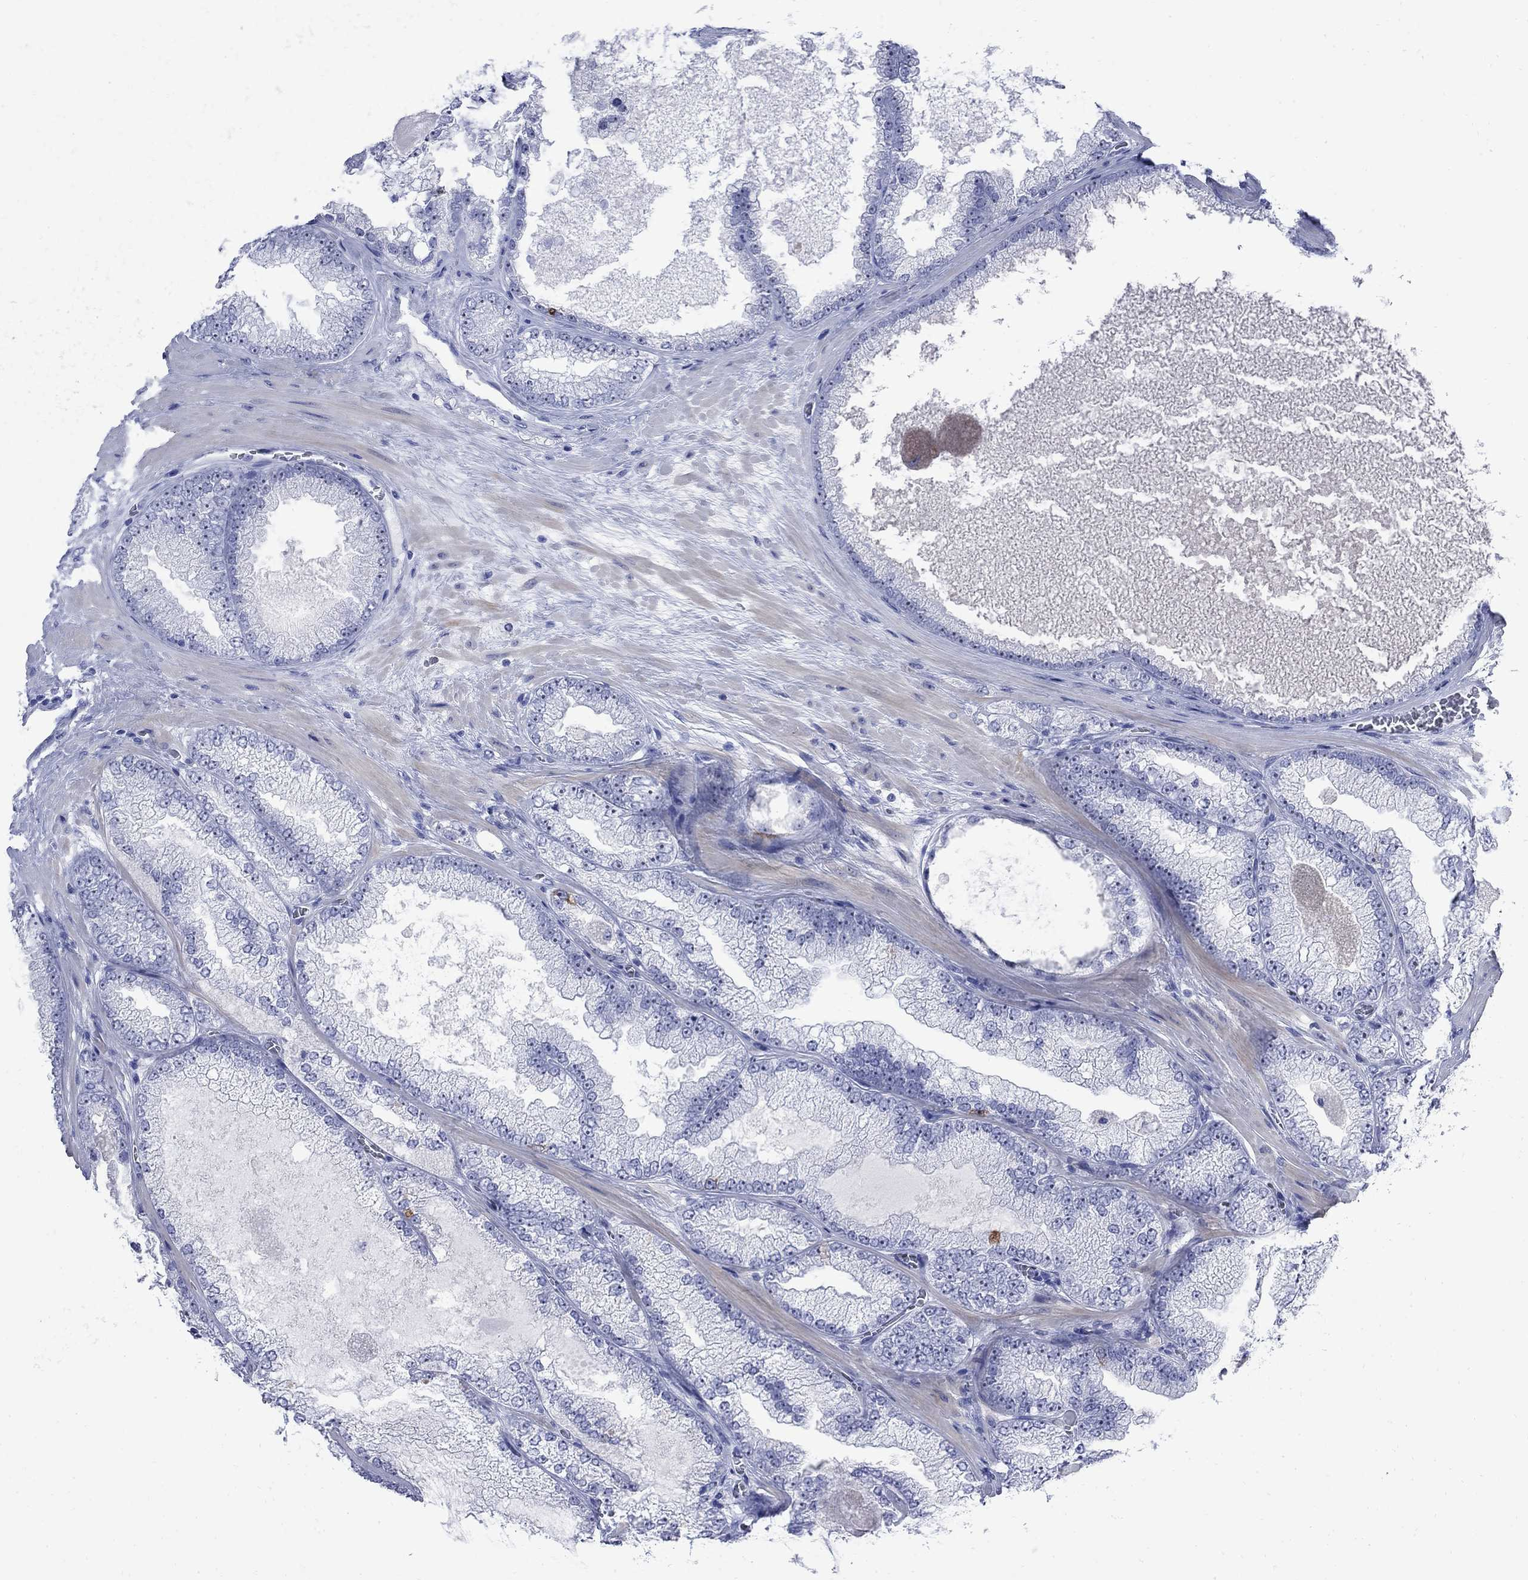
{"staining": {"intensity": "strong", "quantity": "<25%", "location": "cytoplasmic/membranous"}, "tissue": "prostate cancer", "cell_type": "Tumor cells", "image_type": "cancer", "snomed": [{"axis": "morphology", "description": "Adenocarcinoma, Low grade"}, {"axis": "topography", "description": "Prostate"}], "caption": "The histopathology image demonstrates staining of low-grade adenocarcinoma (prostate), revealing strong cytoplasmic/membranous protein staining (brown color) within tumor cells.", "gene": "TACC3", "patient": {"sex": "male", "age": 57}}